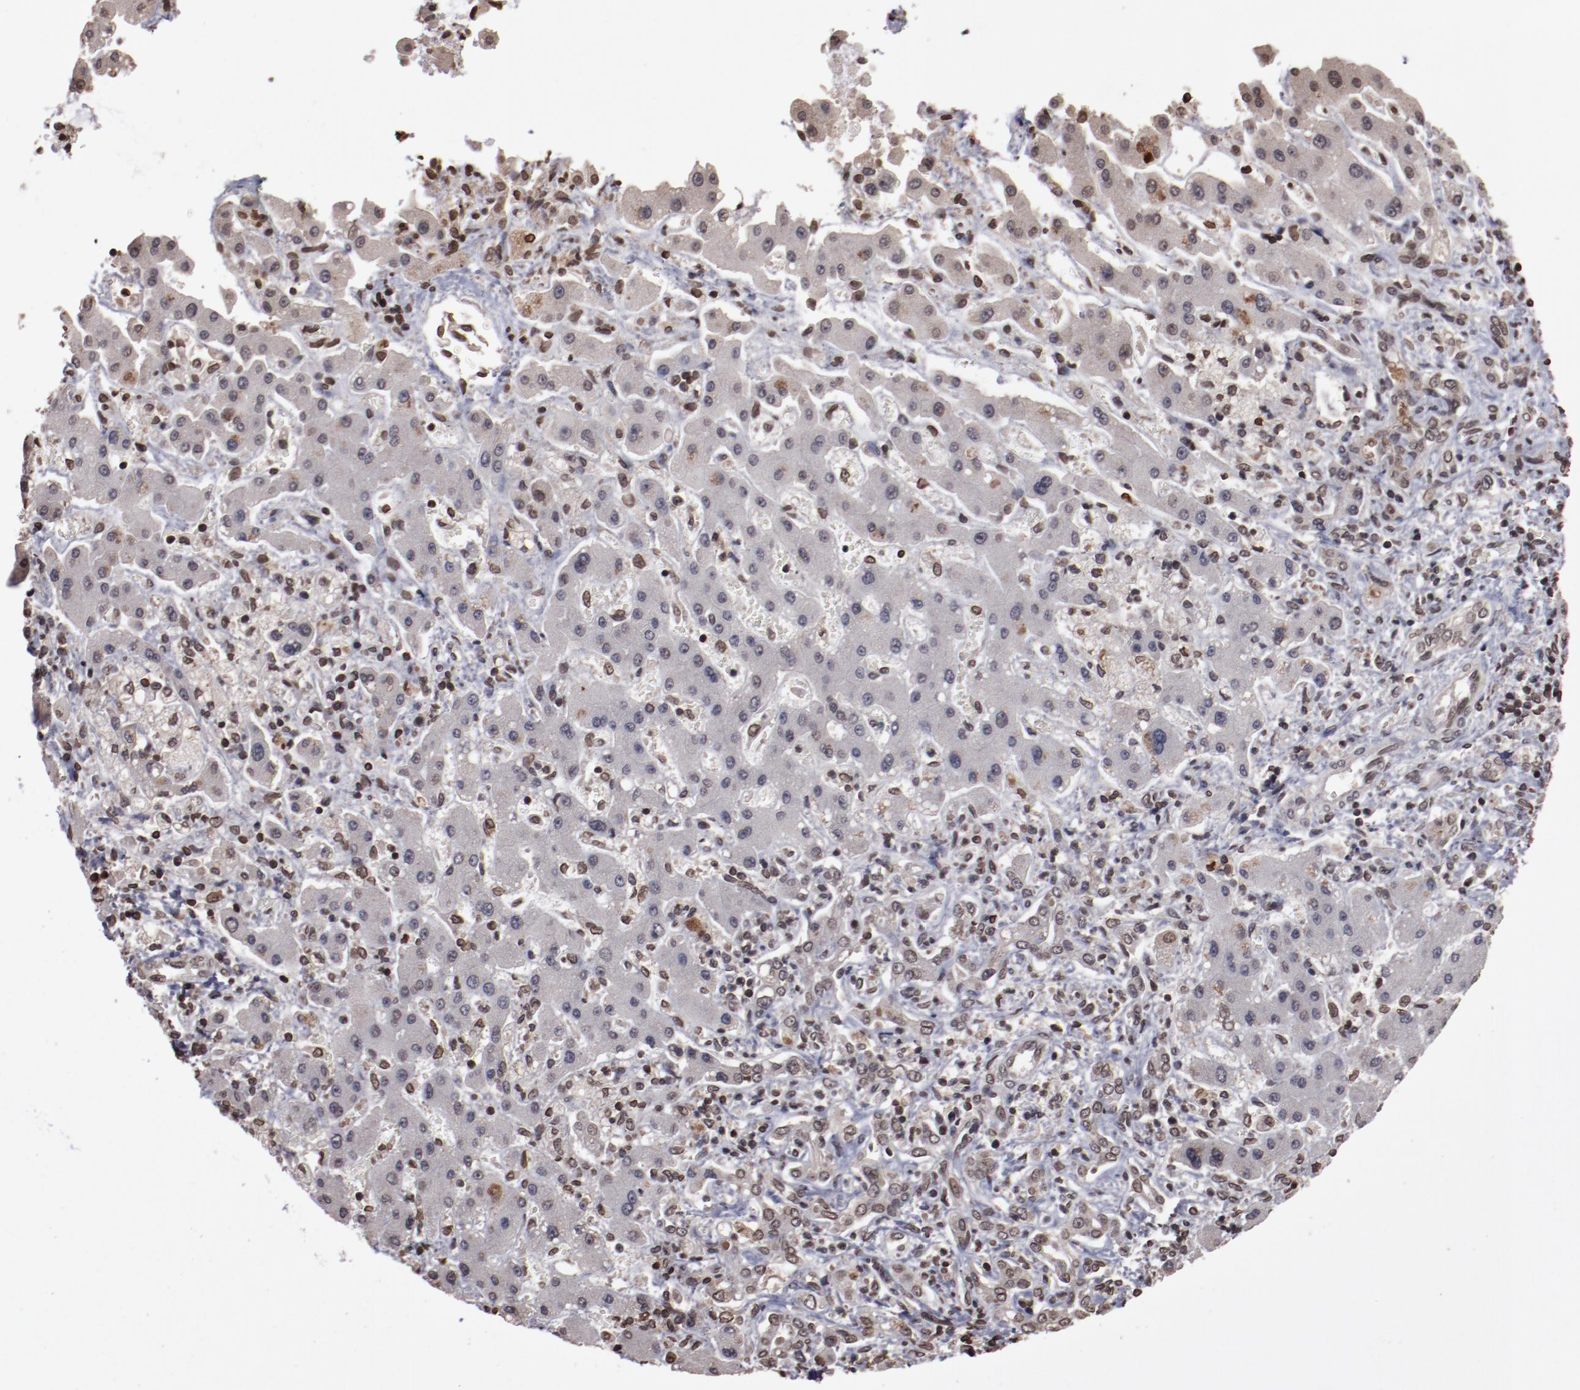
{"staining": {"intensity": "weak", "quantity": ">75%", "location": "nuclear"}, "tissue": "liver cancer", "cell_type": "Tumor cells", "image_type": "cancer", "snomed": [{"axis": "morphology", "description": "Cholangiocarcinoma"}, {"axis": "topography", "description": "Liver"}], "caption": "This is an image of IHC staining of liver cancer, which shows weak positivity in the nuclear of tumor cells.", "gene": "AKT1", "patient": {"sex": "male", "age": 50}}